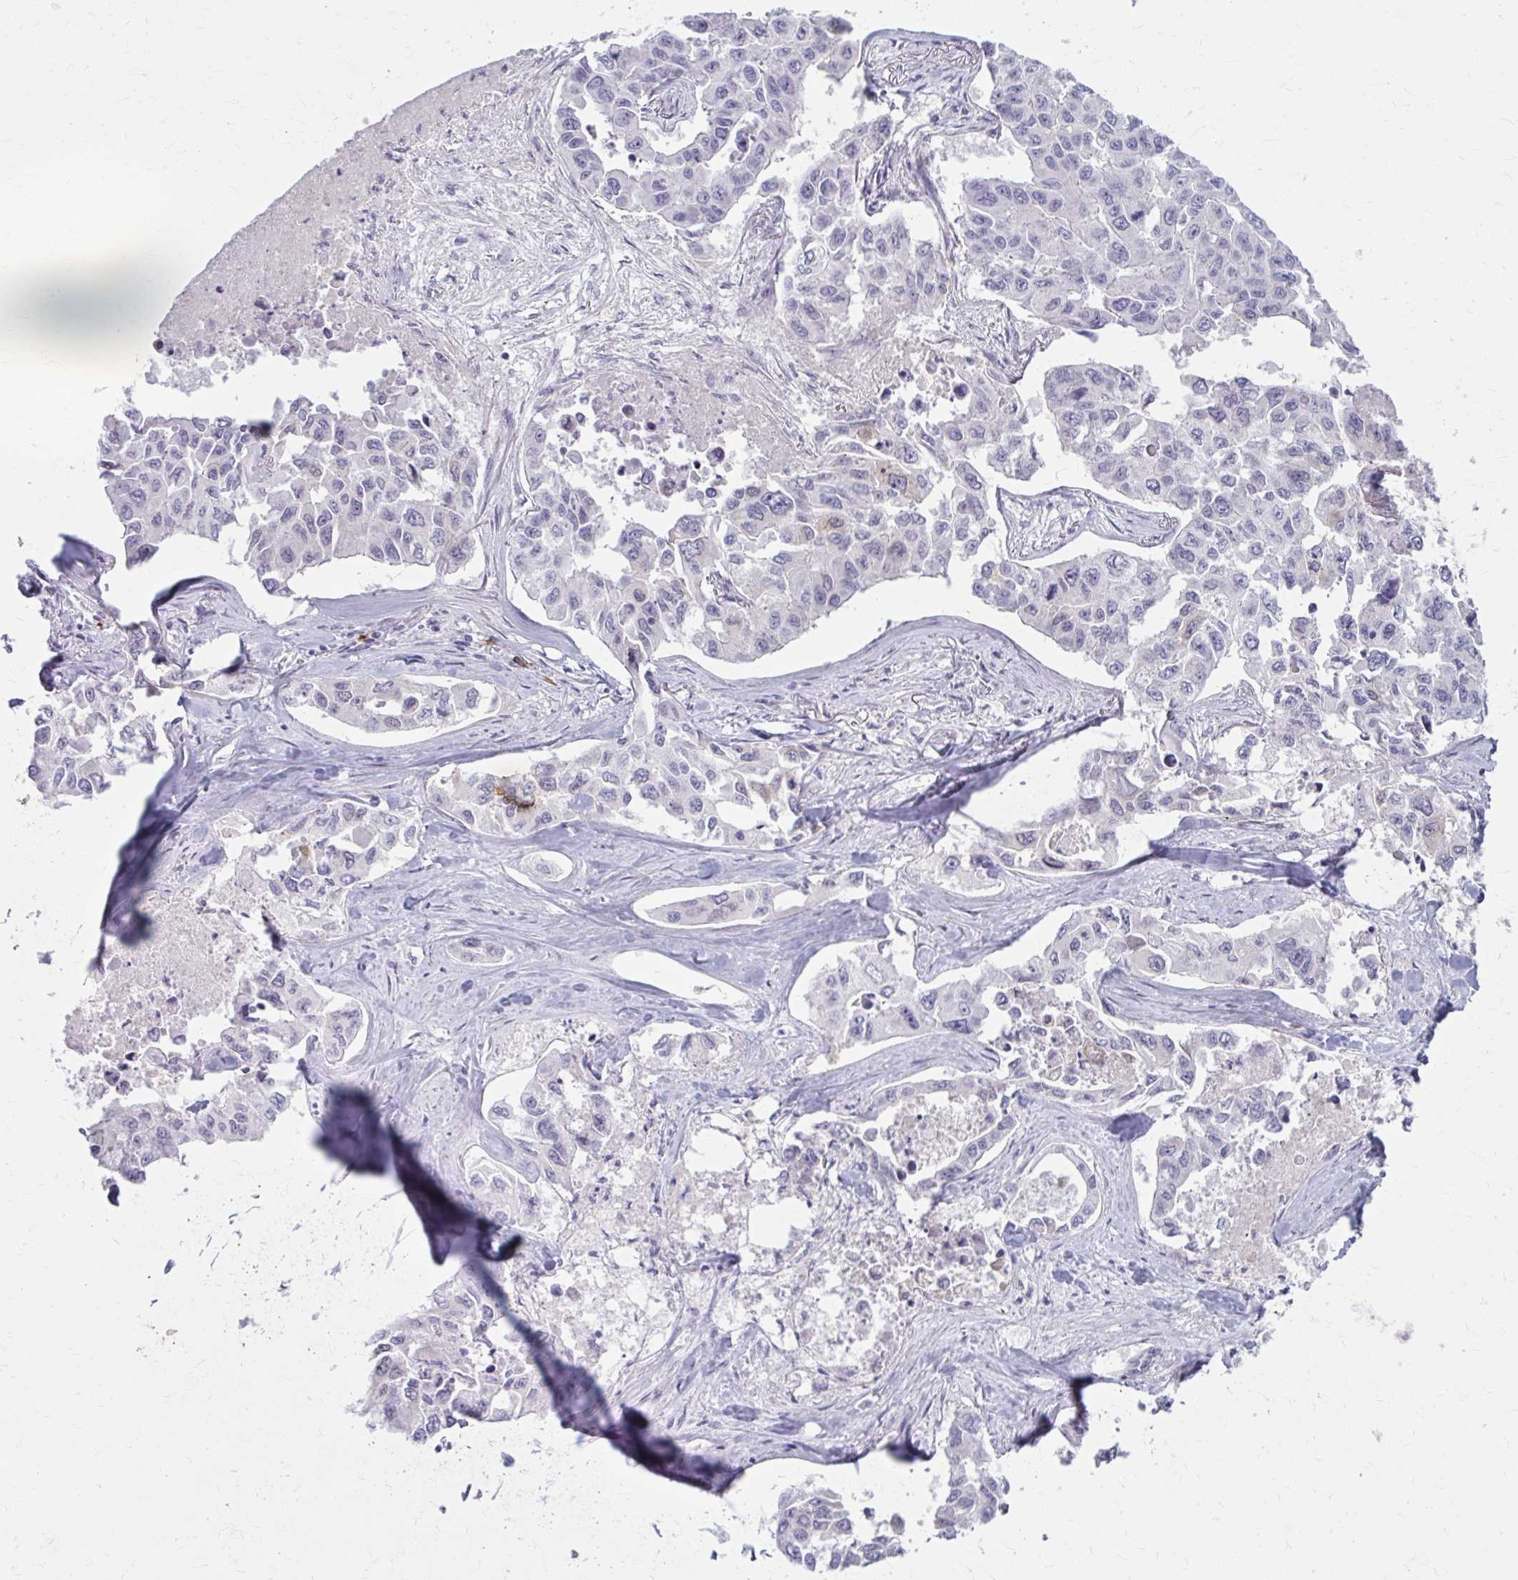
{"staining": {"intensity": "negative", "quantity": "none", "location": "none"}, "tissue": "lung cancer", "cell_type": "Tumor cells", "image_type": "cancer", "snomed": [{"axis": "morphology", "description": "Adenocarcinoma, NOS"}, {"axis": "topography", "description": "Lung"}], "caption": "Immunohistochemistry (IHC) image of neoplastic tissue: lung adenocarcinoma stained with DAB (3,3'-diaminobenzidine) demonstrates no significant protein positivity in tumor cells. (DAB immunohistochemistry, high magnification).", "gene": "MSMO1", "patient": {"sex": "male", "age": 64}}